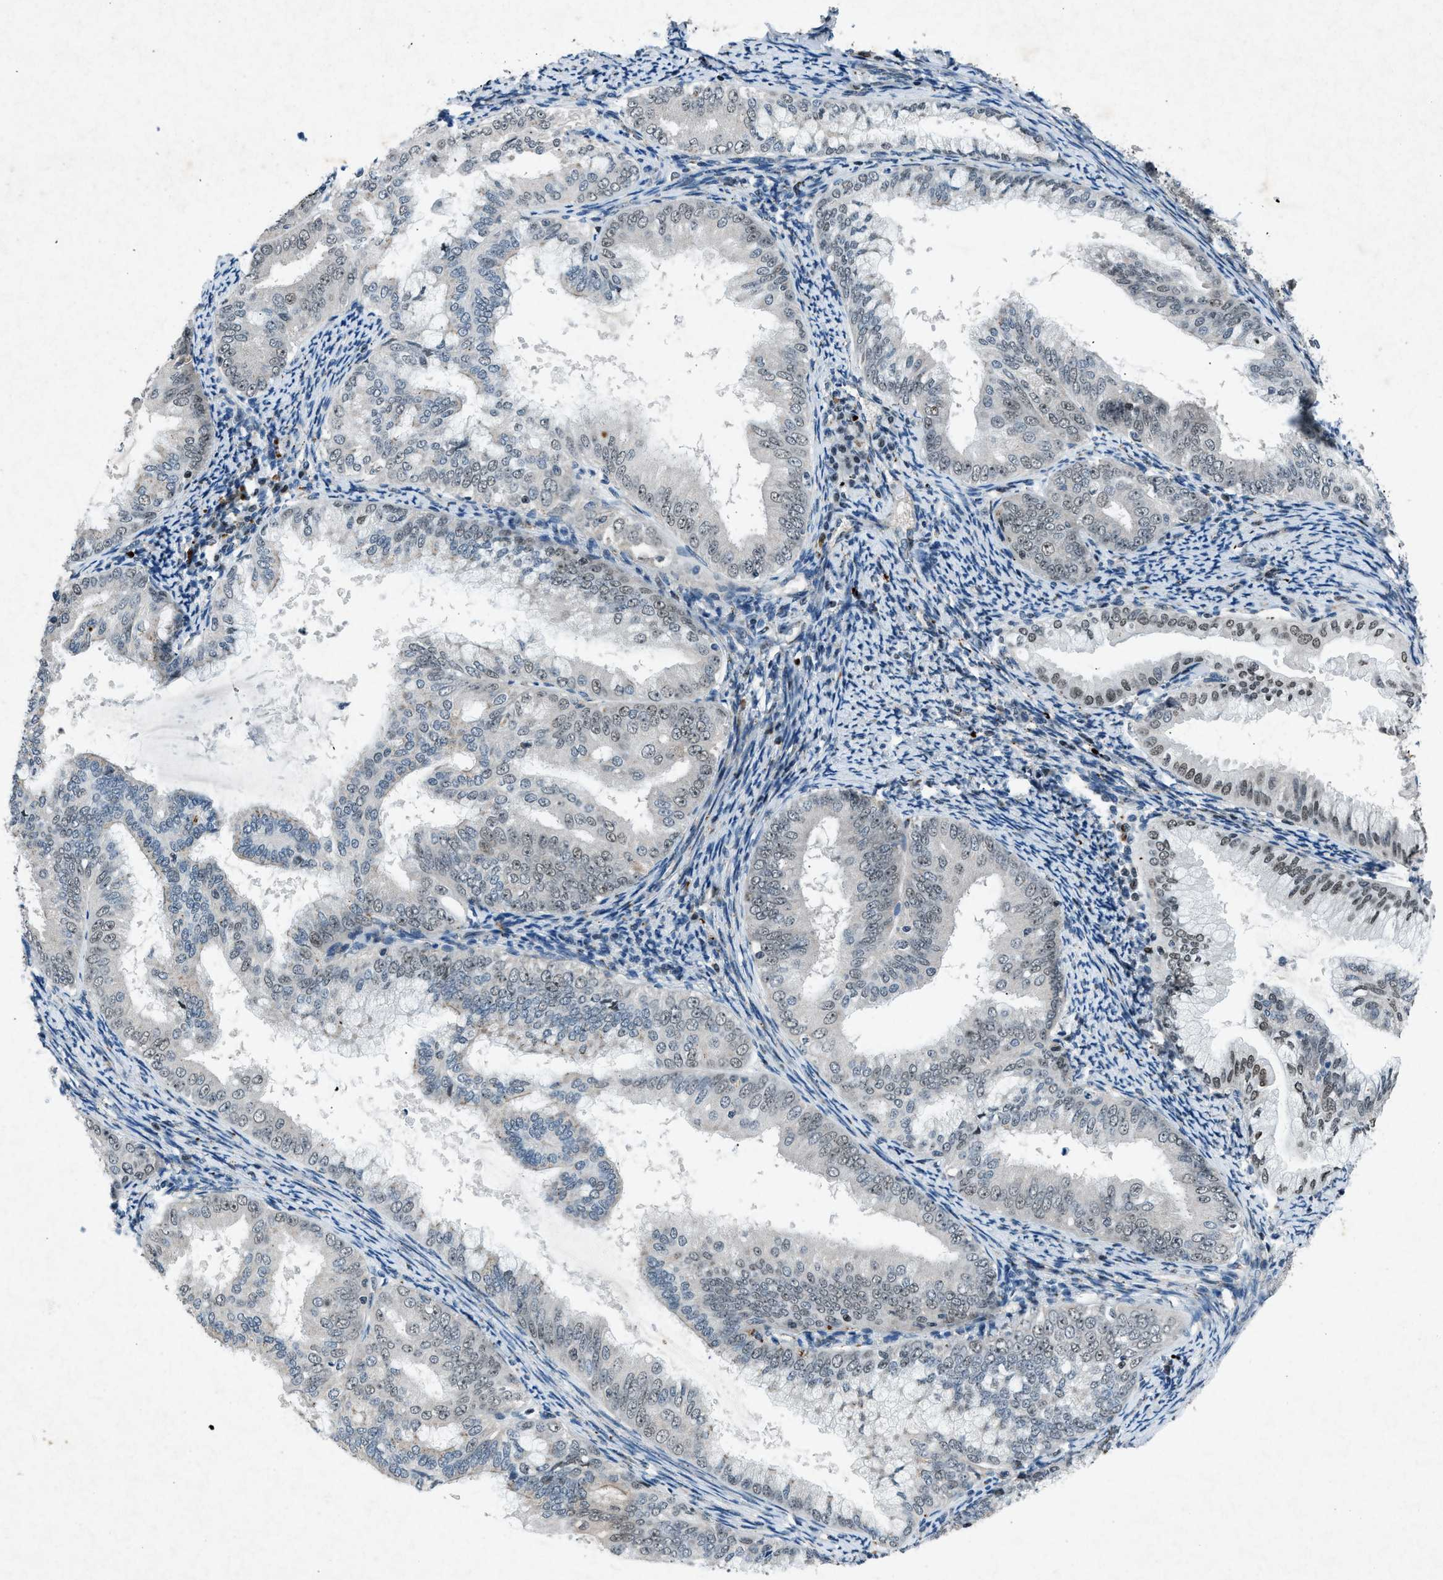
{"staining": {"intensity": "moderate", "quantity": ">75%", "location": "nuclear"}, "tissue": "endometrial cancer", "cell_type": "Tumor cells", "image_type": "cancer", "snomed": [{"axis": "morphology", "description": "Adenocarcinoma, NOS"}, {"axis": "topography", "description": "Endometrium"}], "caption": "Protein staining of endometrial cancer tissue displays moderate nuclear staining in approximately >75% of tumor cells. The staining was performed using DAB (3,3'-diaminobenzidine), with brown indicating positive protein expression. Nuclei are stained blue with hematoxylin.", "gene": "ADCY1", "patient": {"sex": "female", "age": 63}}